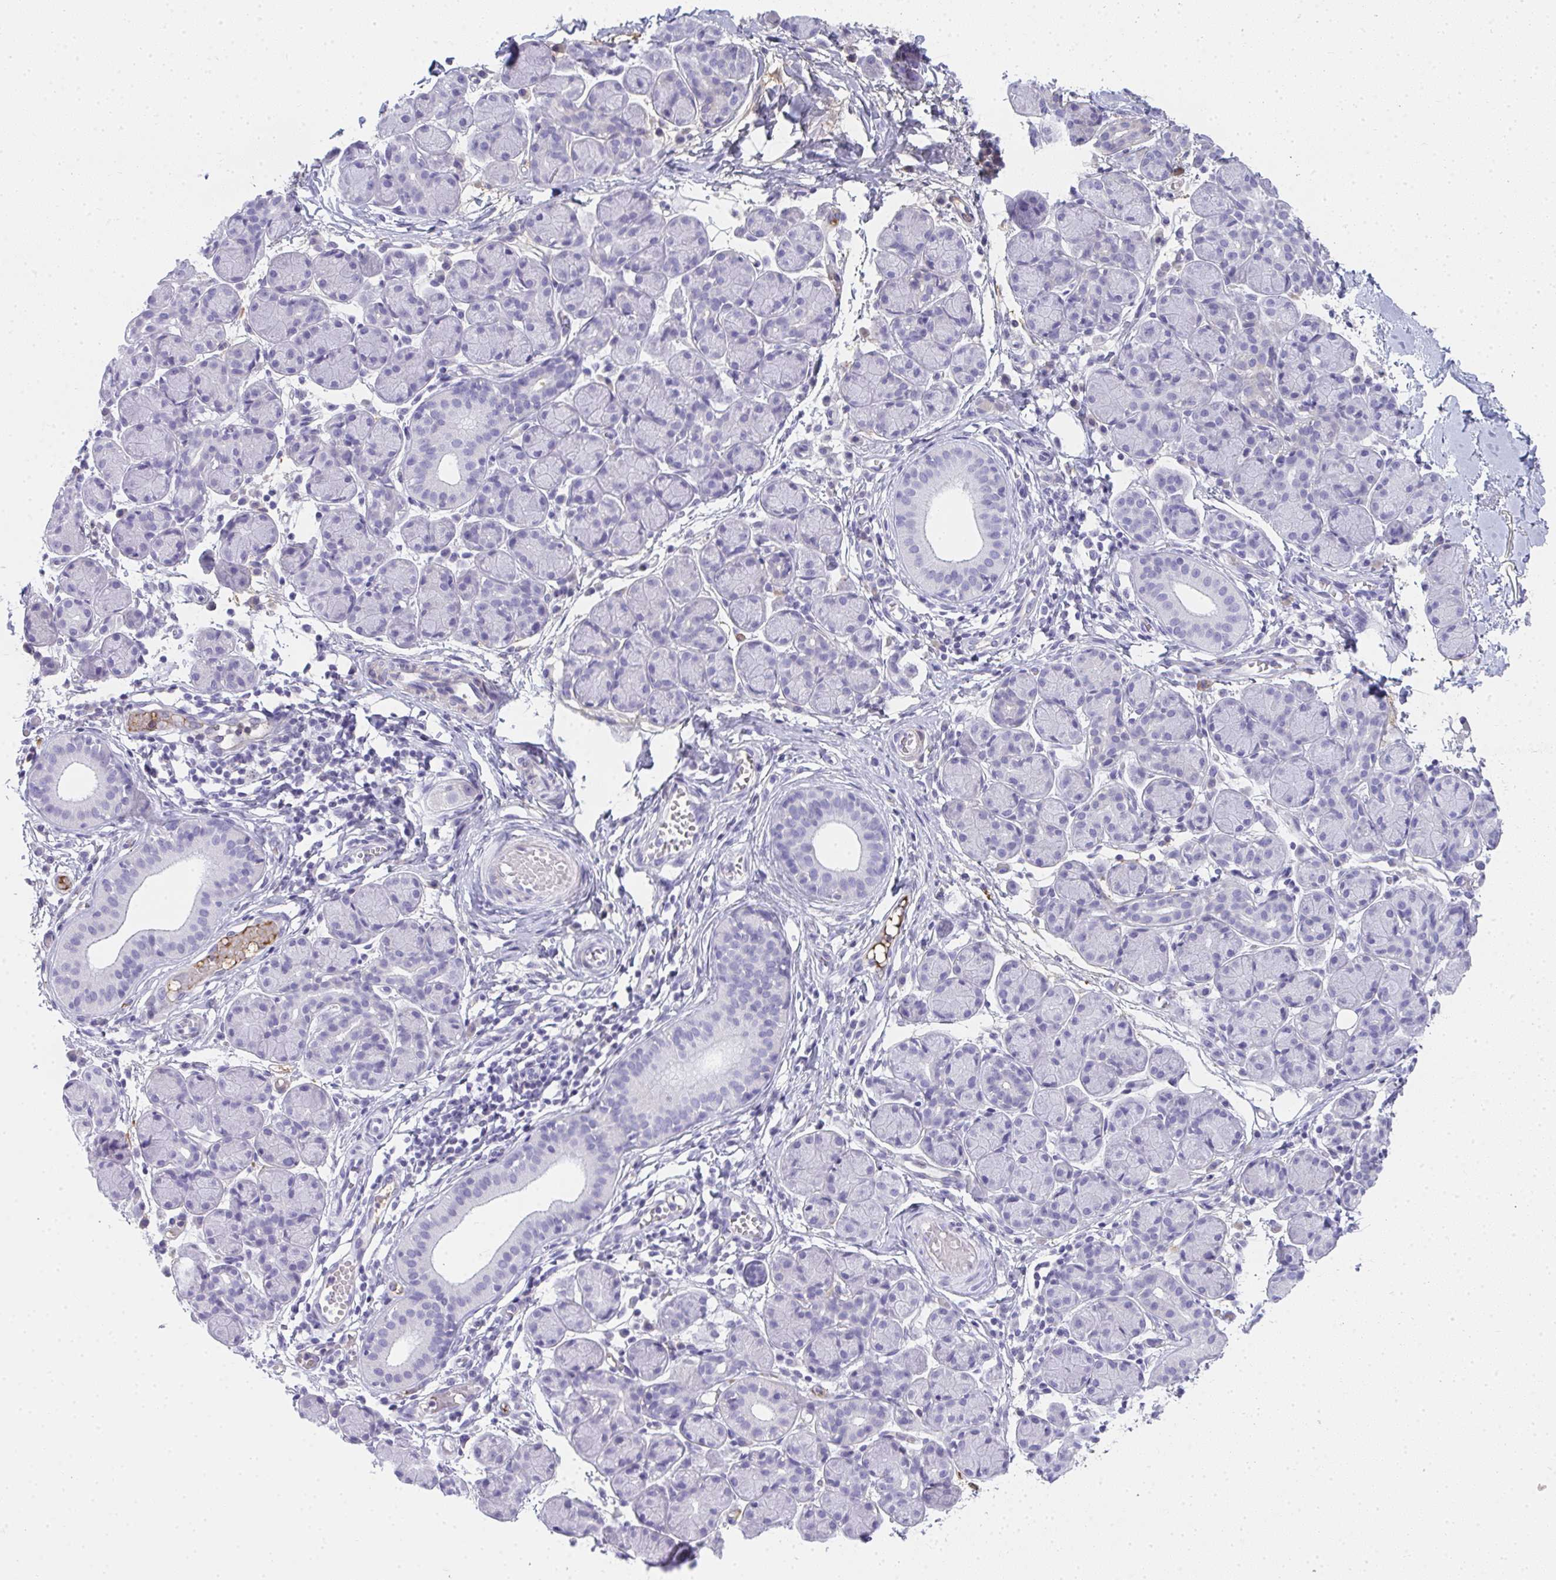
{"staining": {"intensity": "negative", "quantity": "none", "location": "none"}, "tissue": "salivary gland", "cell_type": "Glandular cells", "image_type": "normal", "snomed": [{"axis": "morphology", "description": "Normal tissue, NOS"}, {"axis": "morphology", "description": "Inflammation, NOS"}, {"axis": "topography", "description": "Lymph node"}, {"axis": "topography", "description": "Salivary gland"}], "caption": "This is an immunohistochemistry (IHC) photomicrograph of normal human salivary gland. There is no expression in glandular cells.", "gene": "ZSWIM3", "patient": {"sex": "male", "age": 3}}